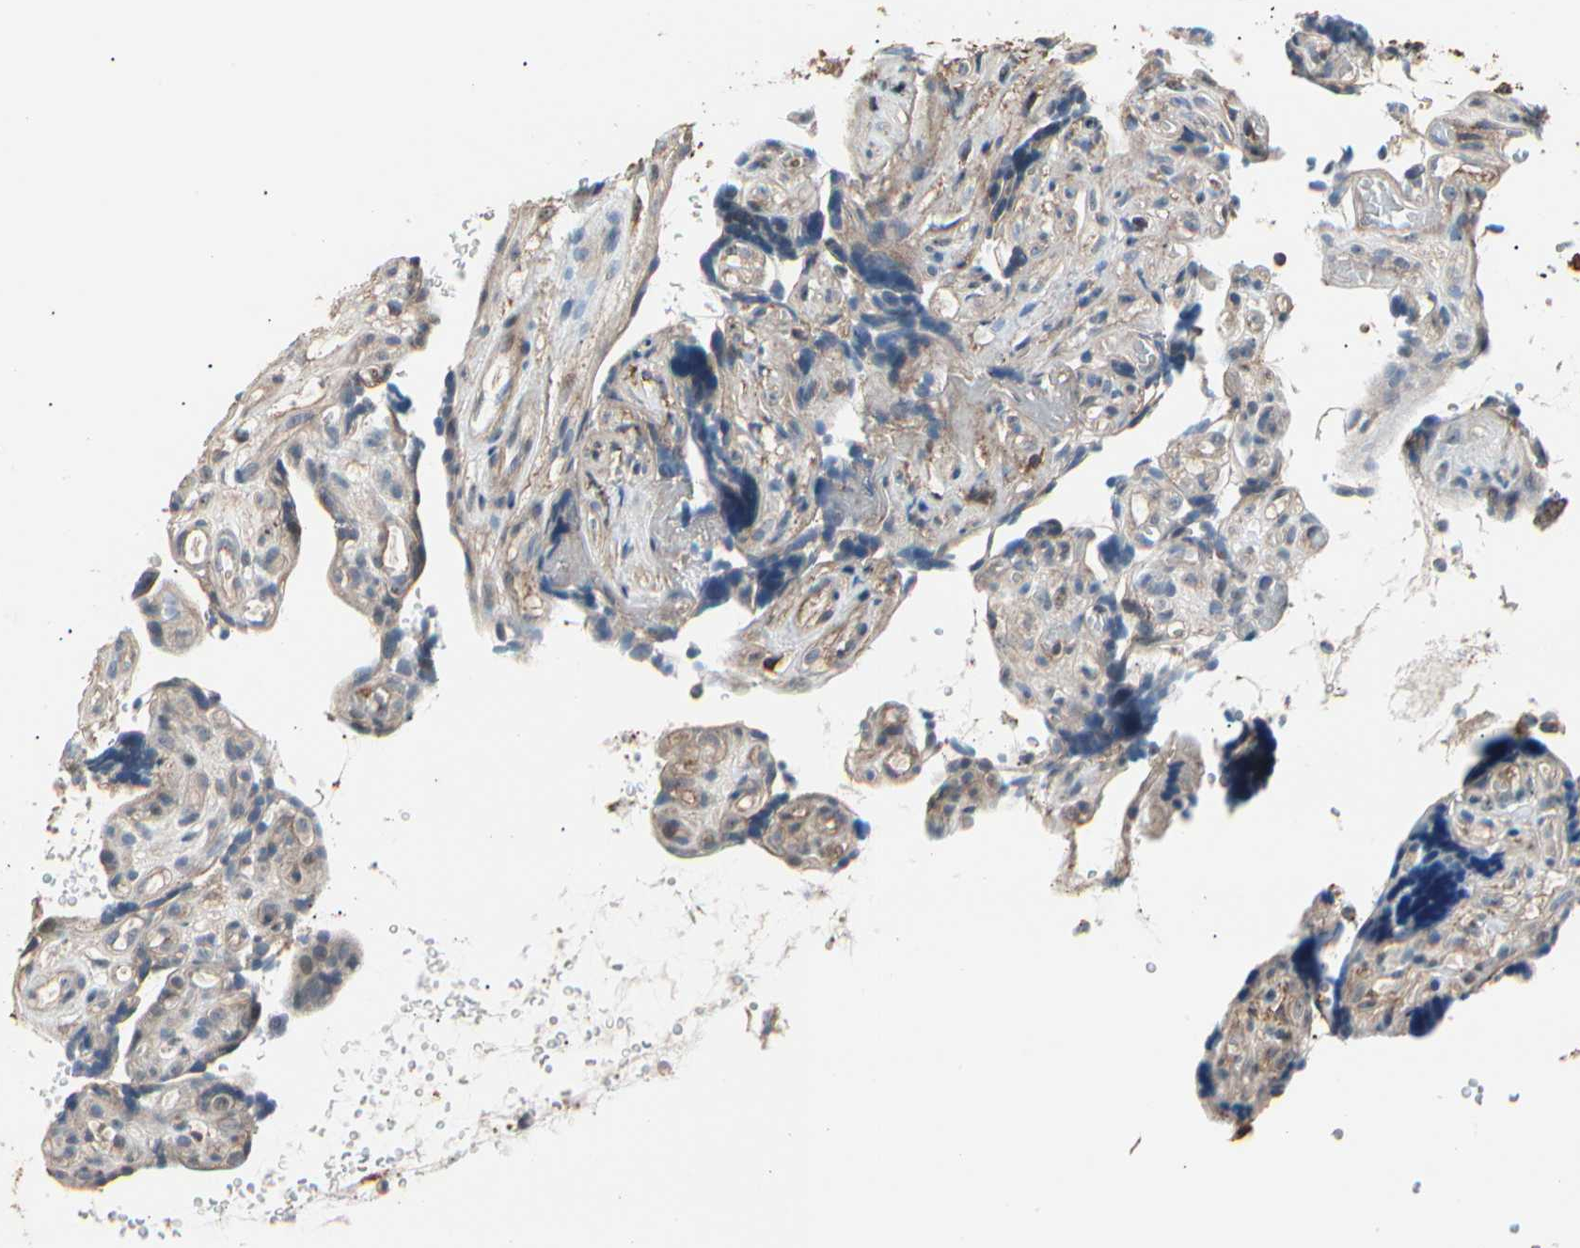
{"staining": {"intensity": "moderate", "quantity": "25%-75%", "location": "cytoplasmic/membranous"}, "tissue": "placenta", "cell_type": "Decidual cells", "image_type": "normal", "snomed": [{"axis": "morphology", "description": "Normal tissue, NOS"}, {"axis": "topography", "description": "Placenta"}], "caption": "Immunohistochemistry of unremarkable placenta displays medium levels of moderate cytoplasmic/membranous staining in about 25%-75% of decidual cells.", "gene": "MAPK13", "patient": {"sex": "female", "age": 30}}